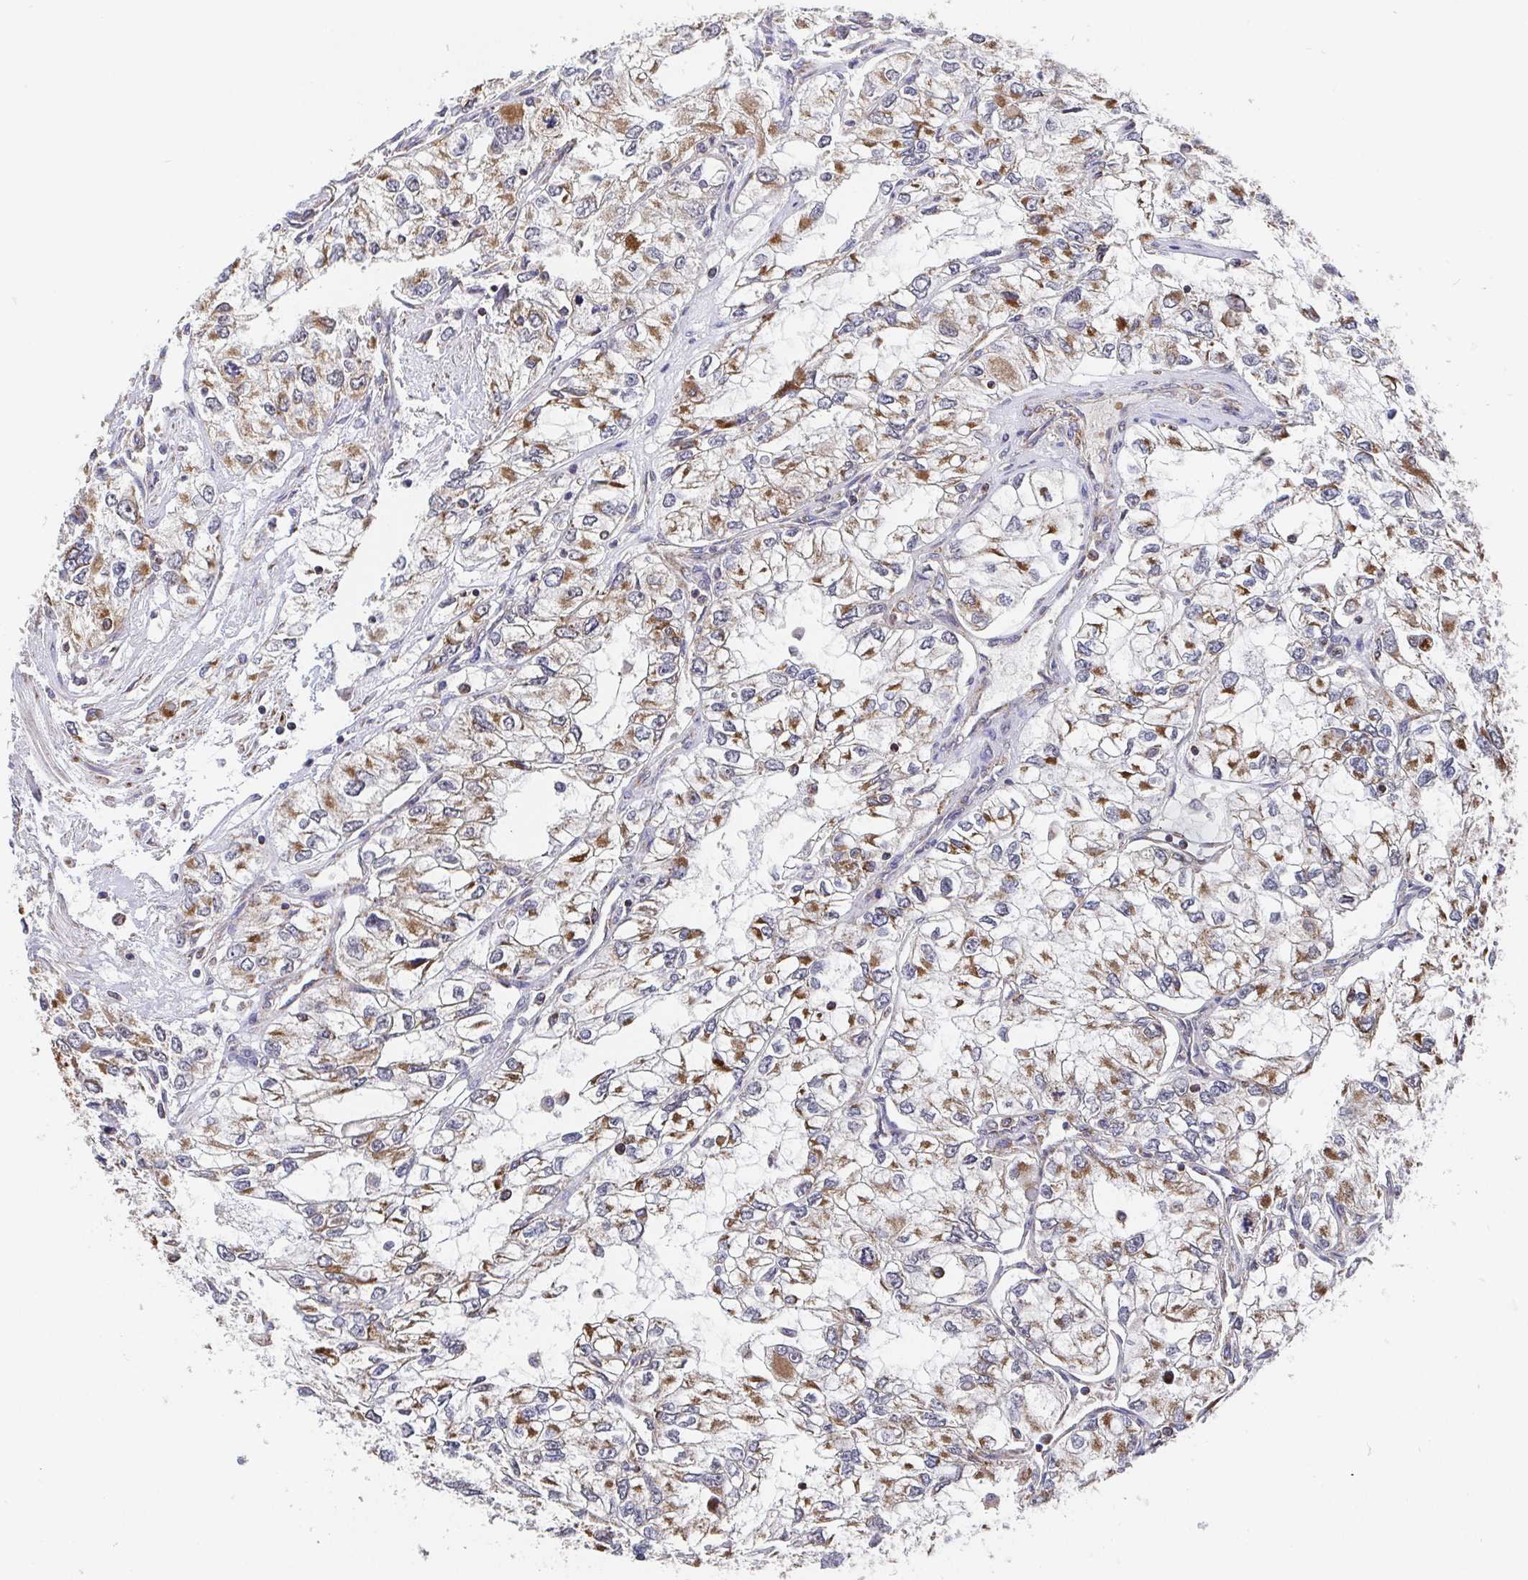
{"staining": {"intensity": "moderate", "quantity": ">75%", "location": "cytoplasmic/membranous"}, "tissue": "renal cancer", "cell_type": "Tumor cells", "image_type": "cancer", "snomed": [{"axis": "morphology", "description": "Adenocarcinoma, NOS"}, {"axis": "topography", "description": "Kidney"}], "caption": "This photomicrograph displays adenocarcinoma (renal) stained with IHC to label a protein in brown. The cytoplasmic/membranous of tumor cells show moderate positivity for the protein. Nuclei are counter-stained blue.", "gene": "PDF", "patient": {"sex": "female", "age": 59}}